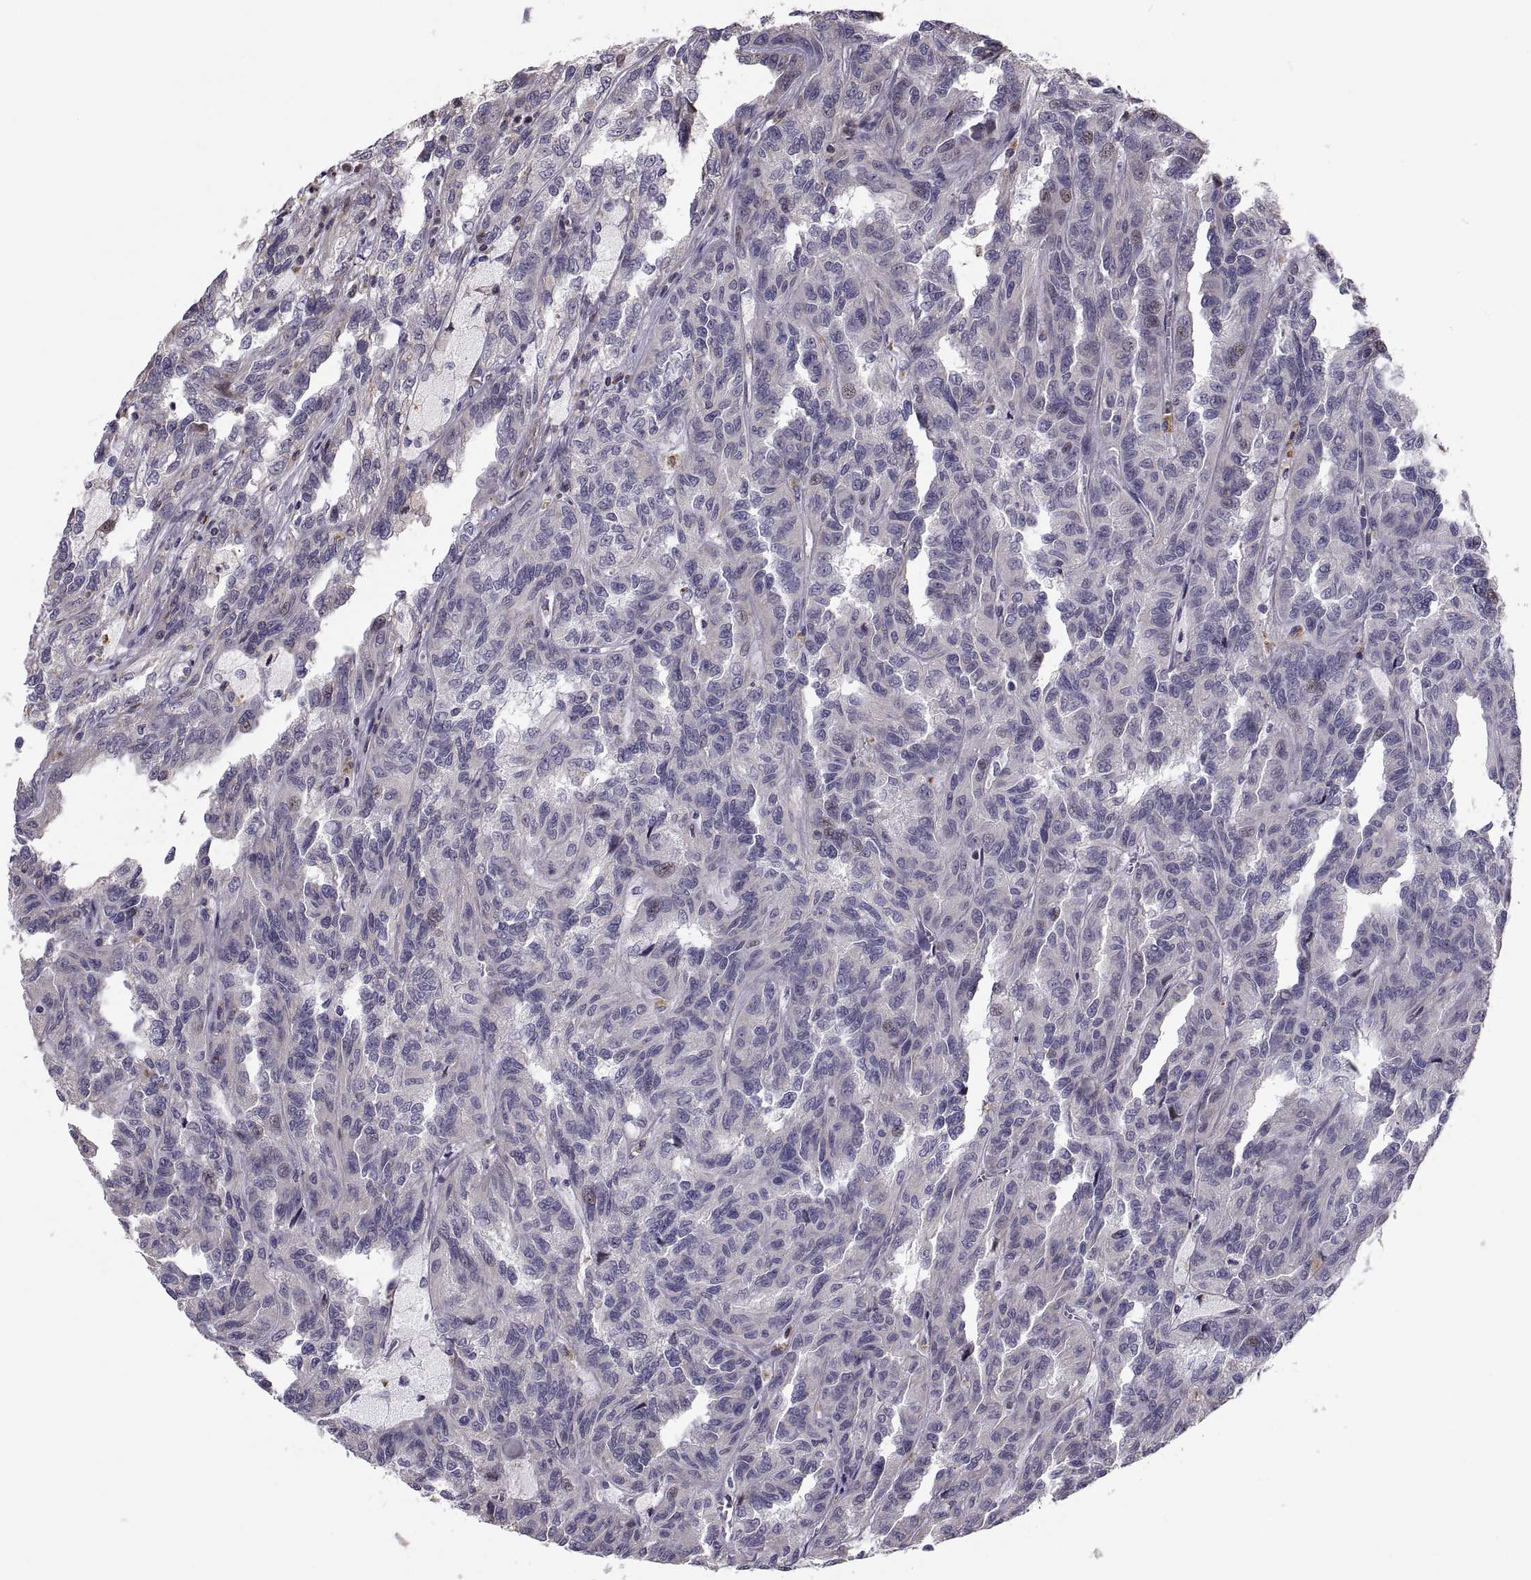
{"staining": {"intensity": "negative", "quantity": "none", "location": "none"}, "tissue": "renal cancer", "cell_type": "Tumor cells", "image_type": "cancer", "snomed": [{"axis": "morphology", "description": "Adenocarcinoma, NOS"}, {"axis": "topography", "description": "Kidney"}], "caption": "DAB immunohistochemical staining of human renal adenocarcinoma demonstrates no significant staining in tumor cells.", "gene": "ANO1", "patient": {"sex": "male", "age": 79}}